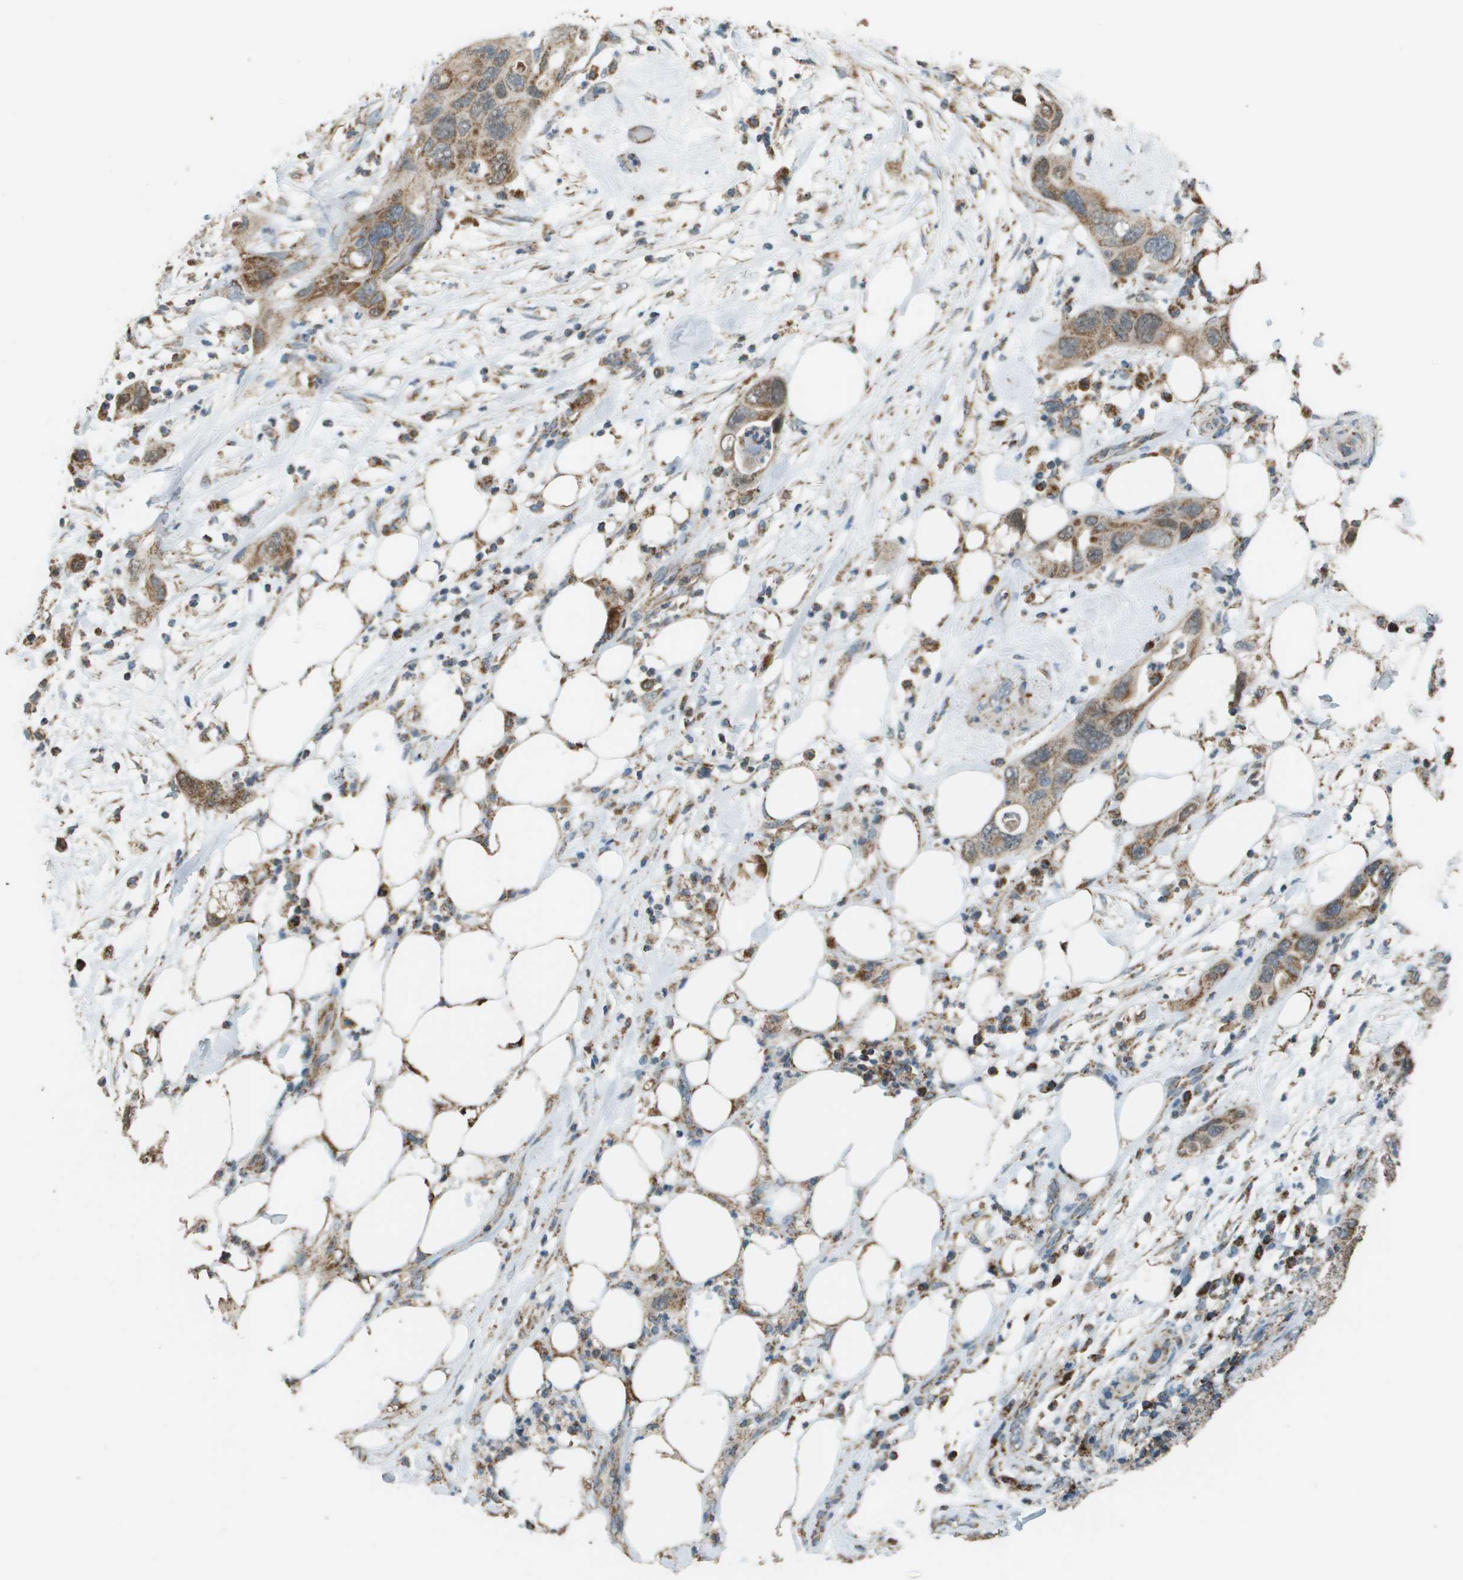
{"staining": {"intensity": "moderate", "quantity": ">75%", "location": "cytoplasmic/membranous"}, "tissue": "pancreatic cancer", "cell_type": "Tumor cells", "image_type": "cancer", "snomed": [{"axis": "morphology", "description": "Adenocarcinoma, NOS"}, {"axis": "topography", "description": "Pancreas"}], "caption": "About >75% of tumor cells in pancreatic cancer (adenocarcinoma) show moderate cytoplasmic/membranous protein staining as visualized by brown immunohistochemical staining.", "gene": "FH", "patient": {"sex": "female", "age": 71}}